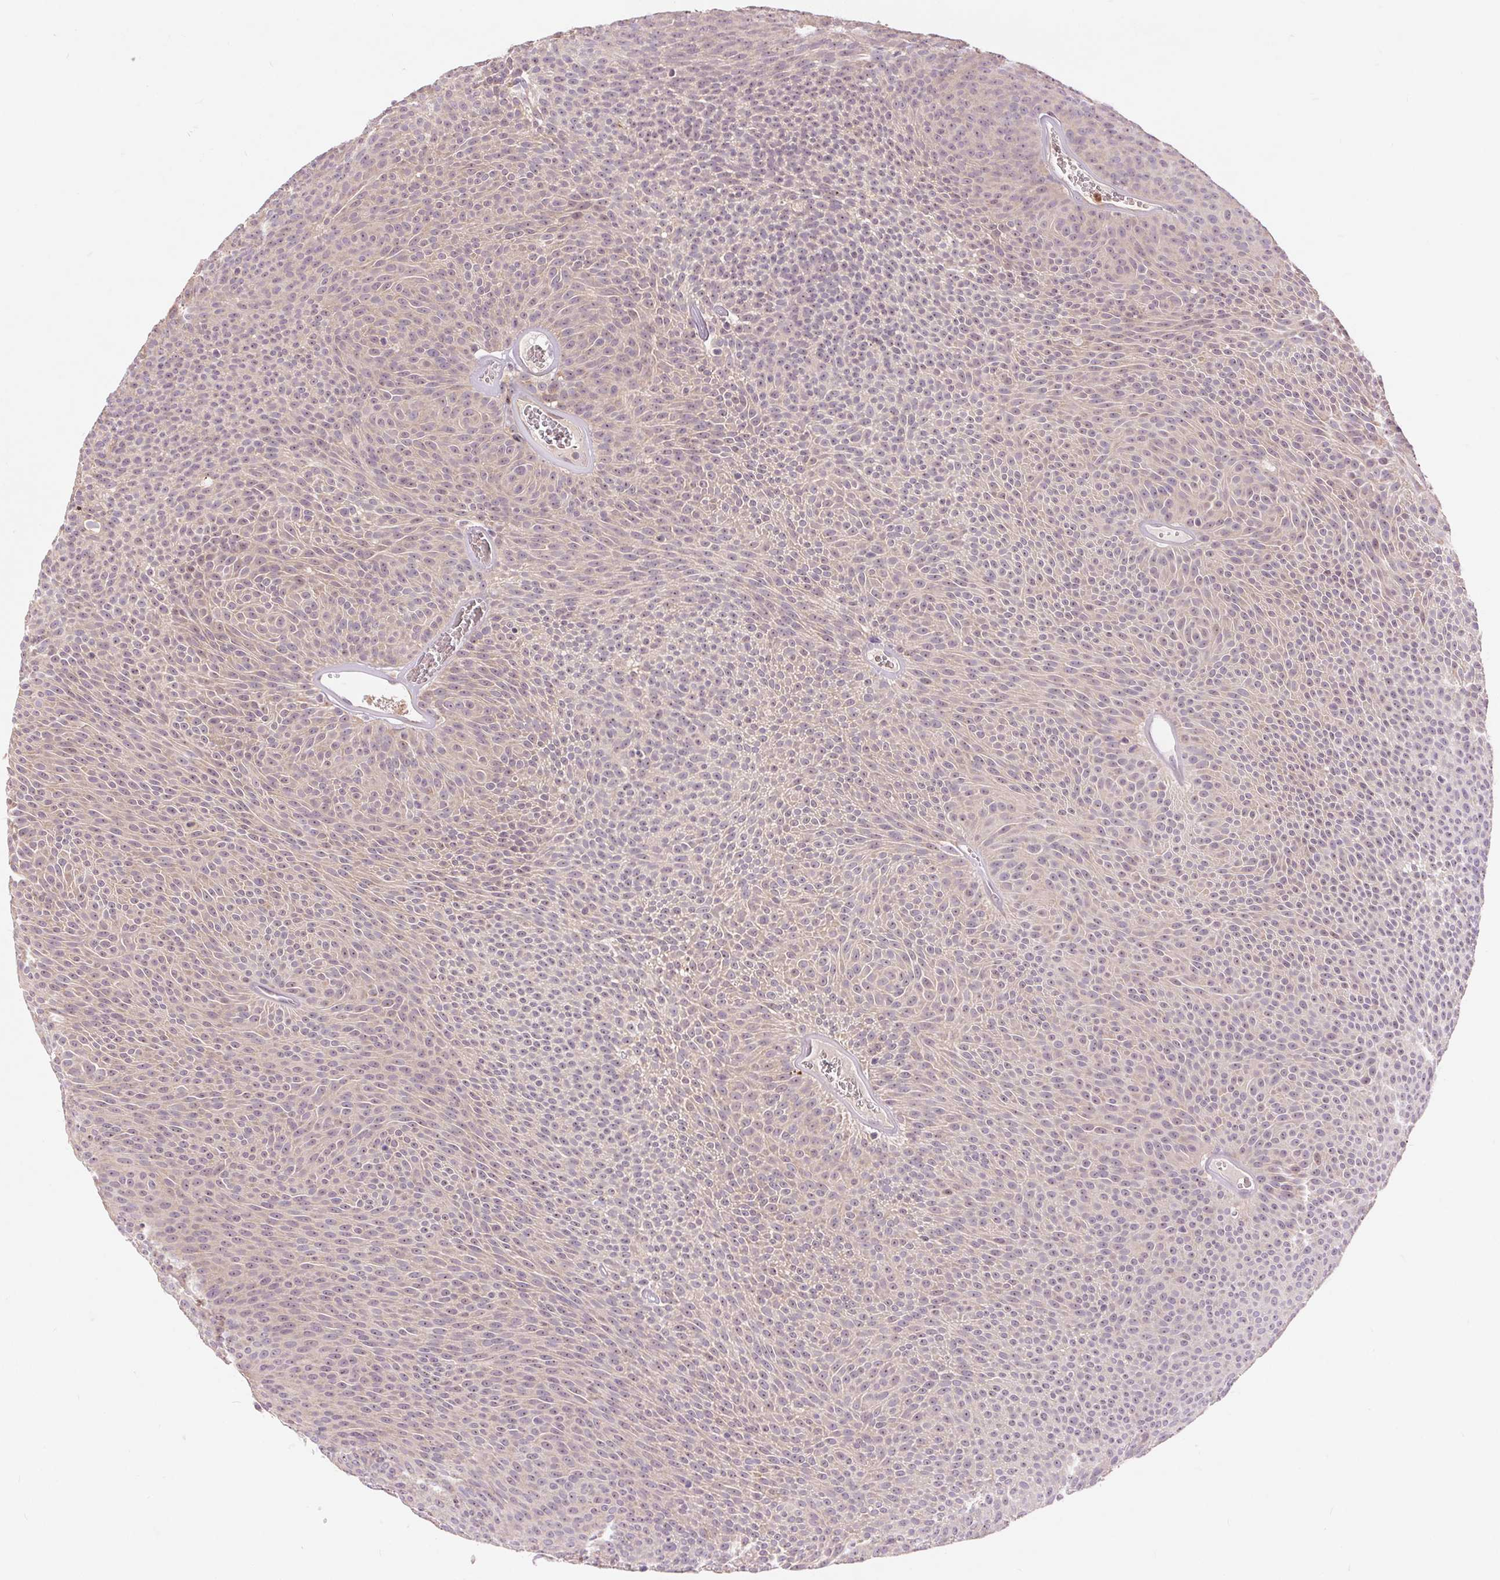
{"staining": {"intensity": "weak", "quantity": "<25%", "location": "cytoplasmic/membranous"}, "tissue": "urothelial cancer", "cell_type": "Tumor cells", "image_type": "cancer", "snomed": [{"axis": "morphology", "description": "Urothelial carcinoma, Low grade"}, {"axis": "topography", "description": "Urinary bladder"}], "caption": "IHC histopathology image of human low-grade urothelial carcinoma stained for a protein (brown), which demonstrates no staining in tumor cells. (IHC, brightfield microscopy, high magnification).", "gene": "RANBP3L", "patient": {"sex": "male", "age": 77}}